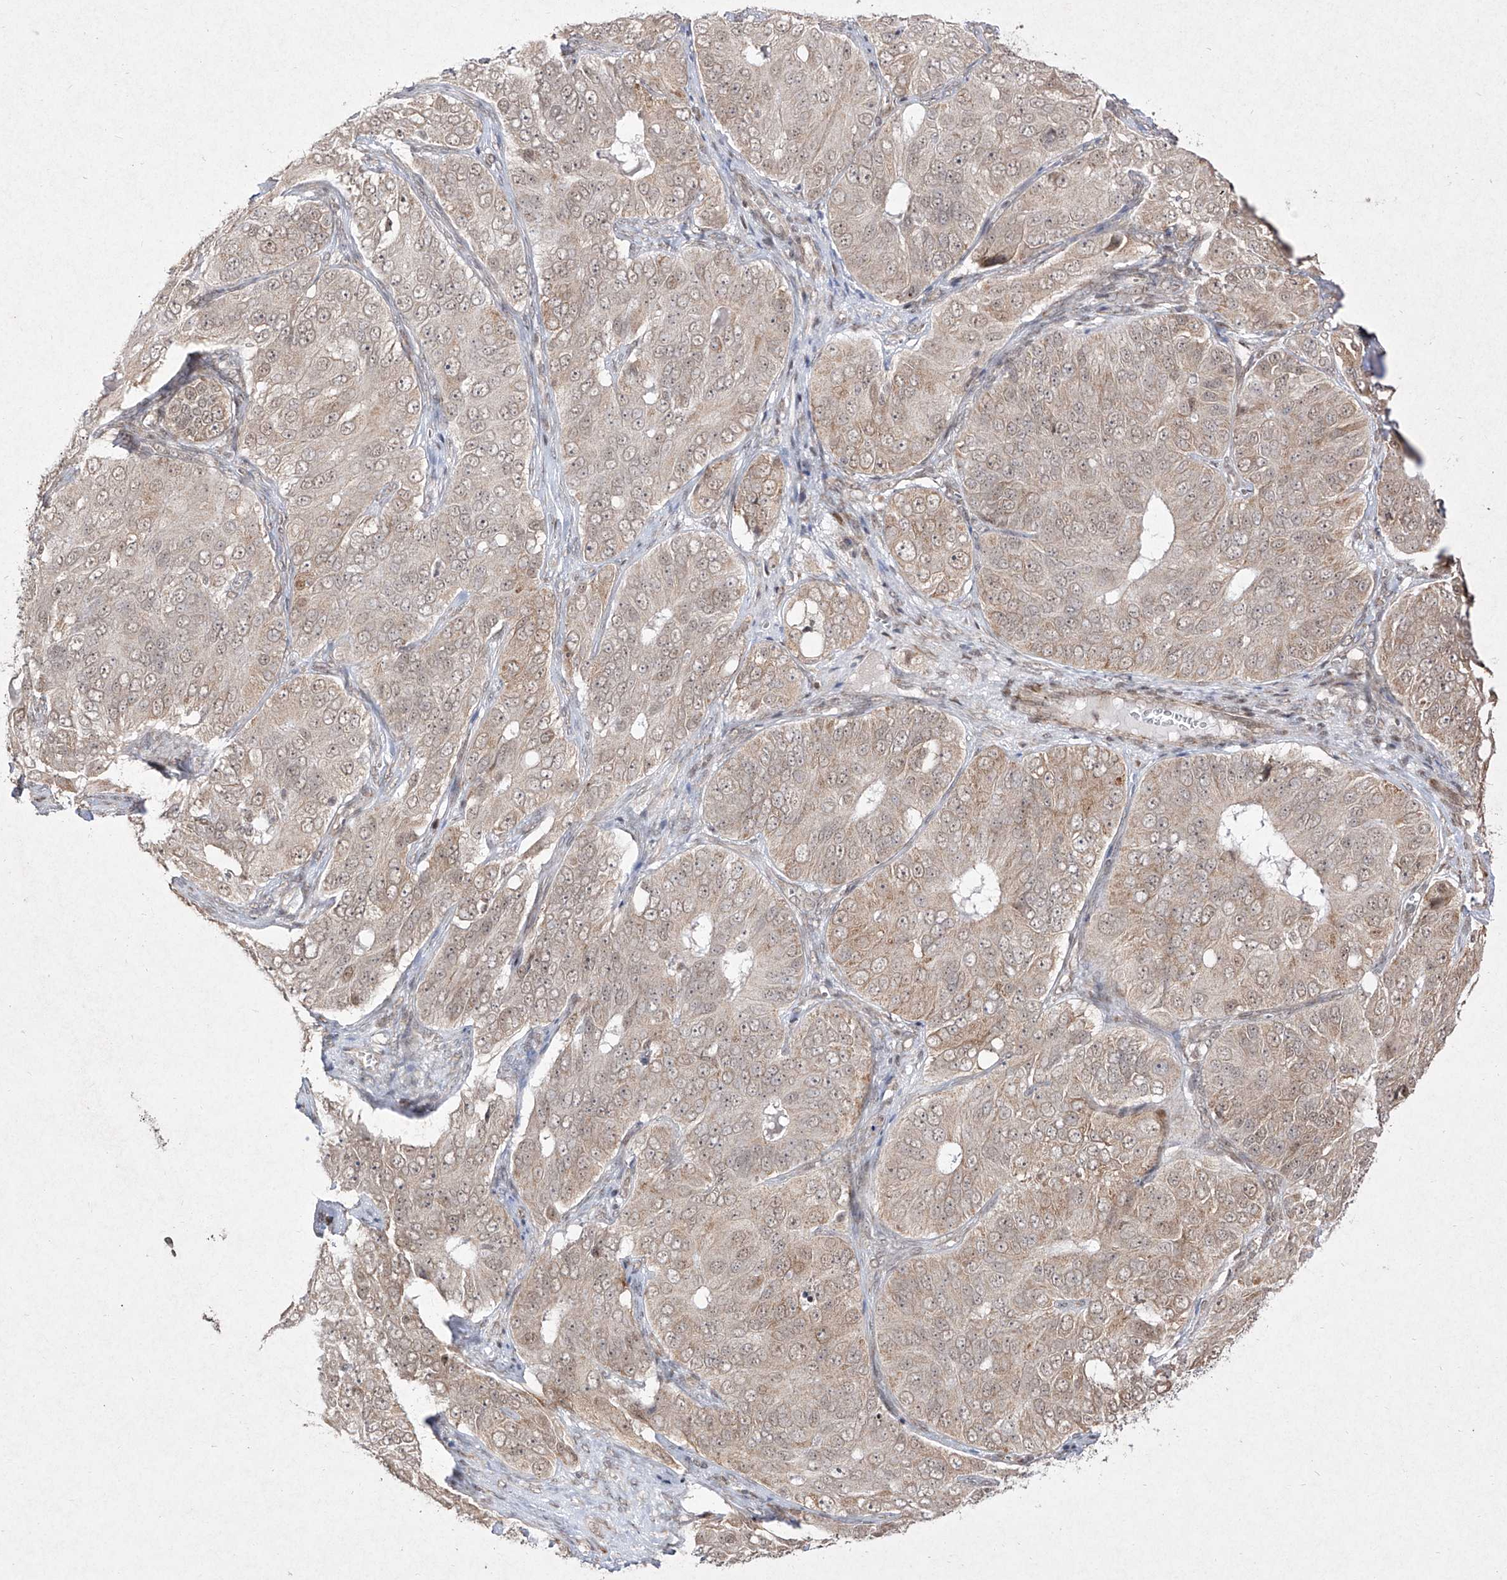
{"staining": {"intensity": "weak", "quantity": ">75%", "location": "cytoplasmic/membranous,nuclear"}, "tissue": "ovarian cancer", "cell_type": "Tumor cells", "image_type": "cancer", "snomed": [{"axis": "morphology", "description": "Carcinoma, endometroid"}, {"axis": "topography", "description": "Ovary"}], "caption": "Ovarian endometroid carcinoma stained with a brown dye reveals weak cytoplasmic/membranous and nuclear positive expression in about >75% of tumor cells.", "gene": "SNRNP27", "patient": {"sex": "female", "age": 51}}